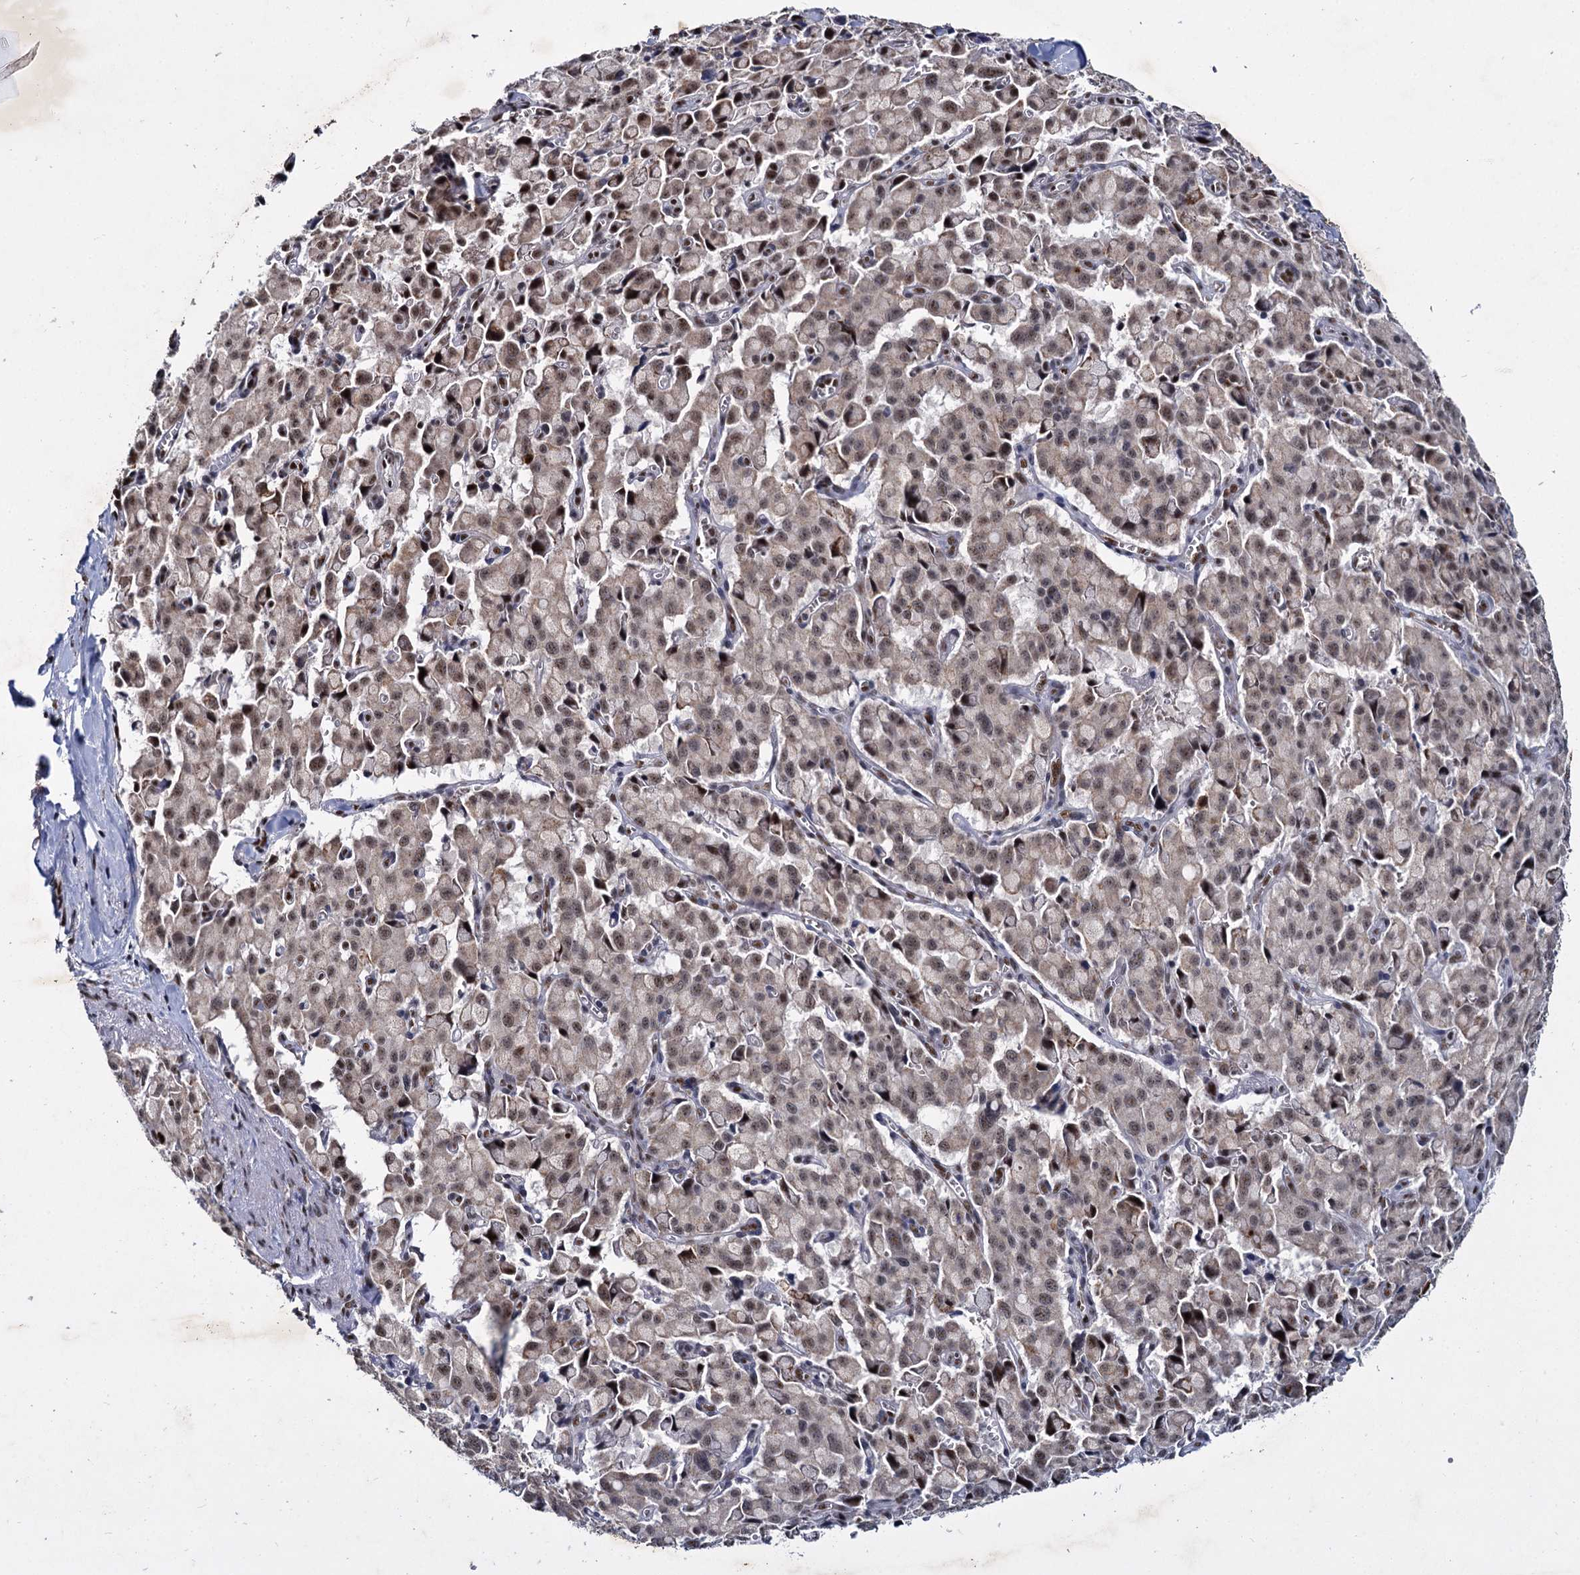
{"staining": {"intensity": "moderate", "quantity": "25%-75%", "location": "cytoplasmic/membranous,nuclear"}, "tissue": "pancreatic cancer", "cell_type": "Tumor cells", "image_type": "cancer", "snomed": [{"axis": "morphology", "description": "Adenocarcinoma, NOS"}, {"axis": "topography", "description": "Pancreas"}], "caption": "A brown stain highlights moderate cytoplasmic/membranous and nuclear positivity of a protein in pancreatic adenocarcinoma tumor cells.", "gene": "RPUSD4", "patient": {"sex": "male", "age": 65}}